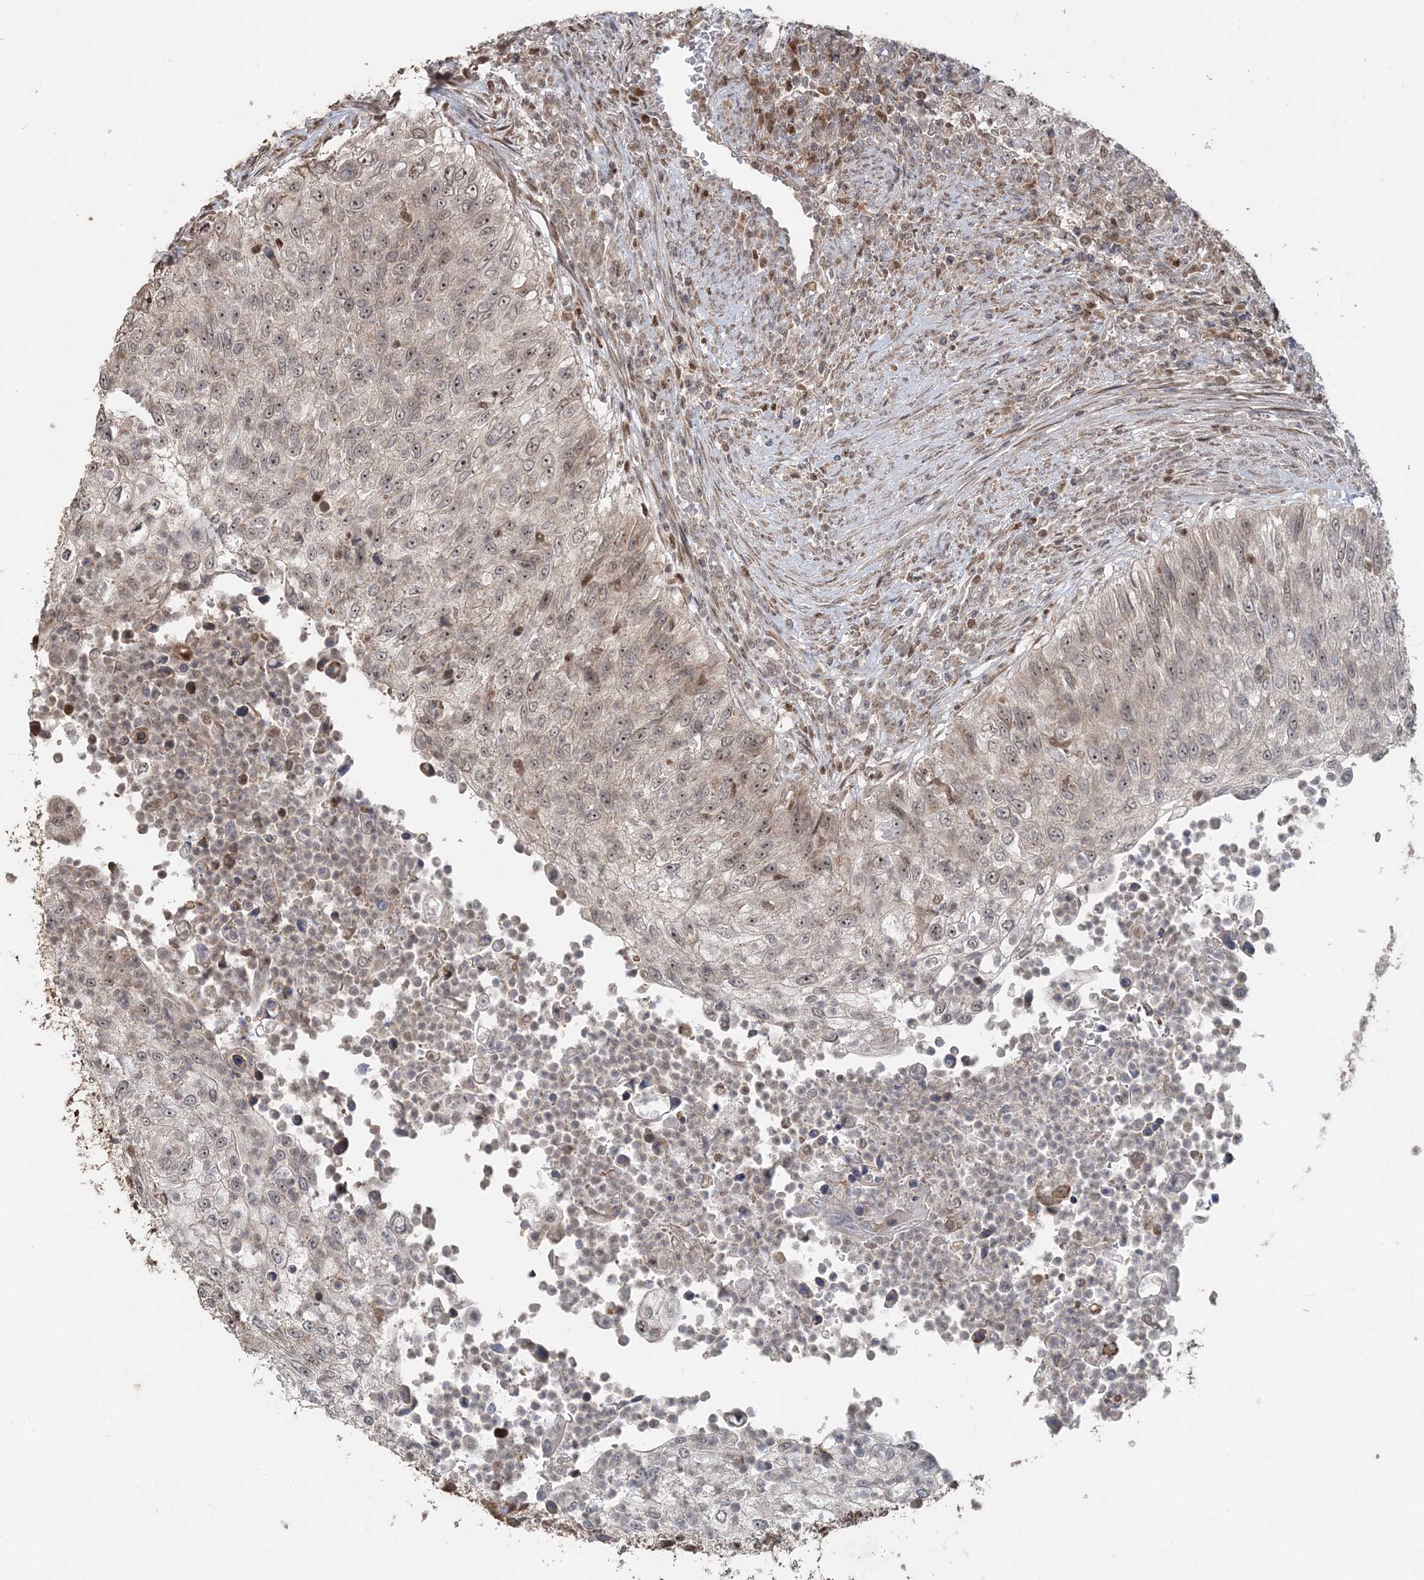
{"staining": {"intensity": "weak", "quantity": "25%-75%", "location": "nuclear"}, "tissue": "urothelial cancer", "cell_type": "Tumor cells", "image_type": "cancer", "snomed": [{"axis": "morphology", "description": "Urothelial carcinoma, High grade"}, {"axis": "topography", "description": "Urinary bladder"}], "caption": "Protein staining displays weak nuclear positivity in approximately 25%-75% of tumor cells in high-grade urothelial carcinoma.", "gene": "SLU7", "patient": {"sex": "female", "age": 60}}